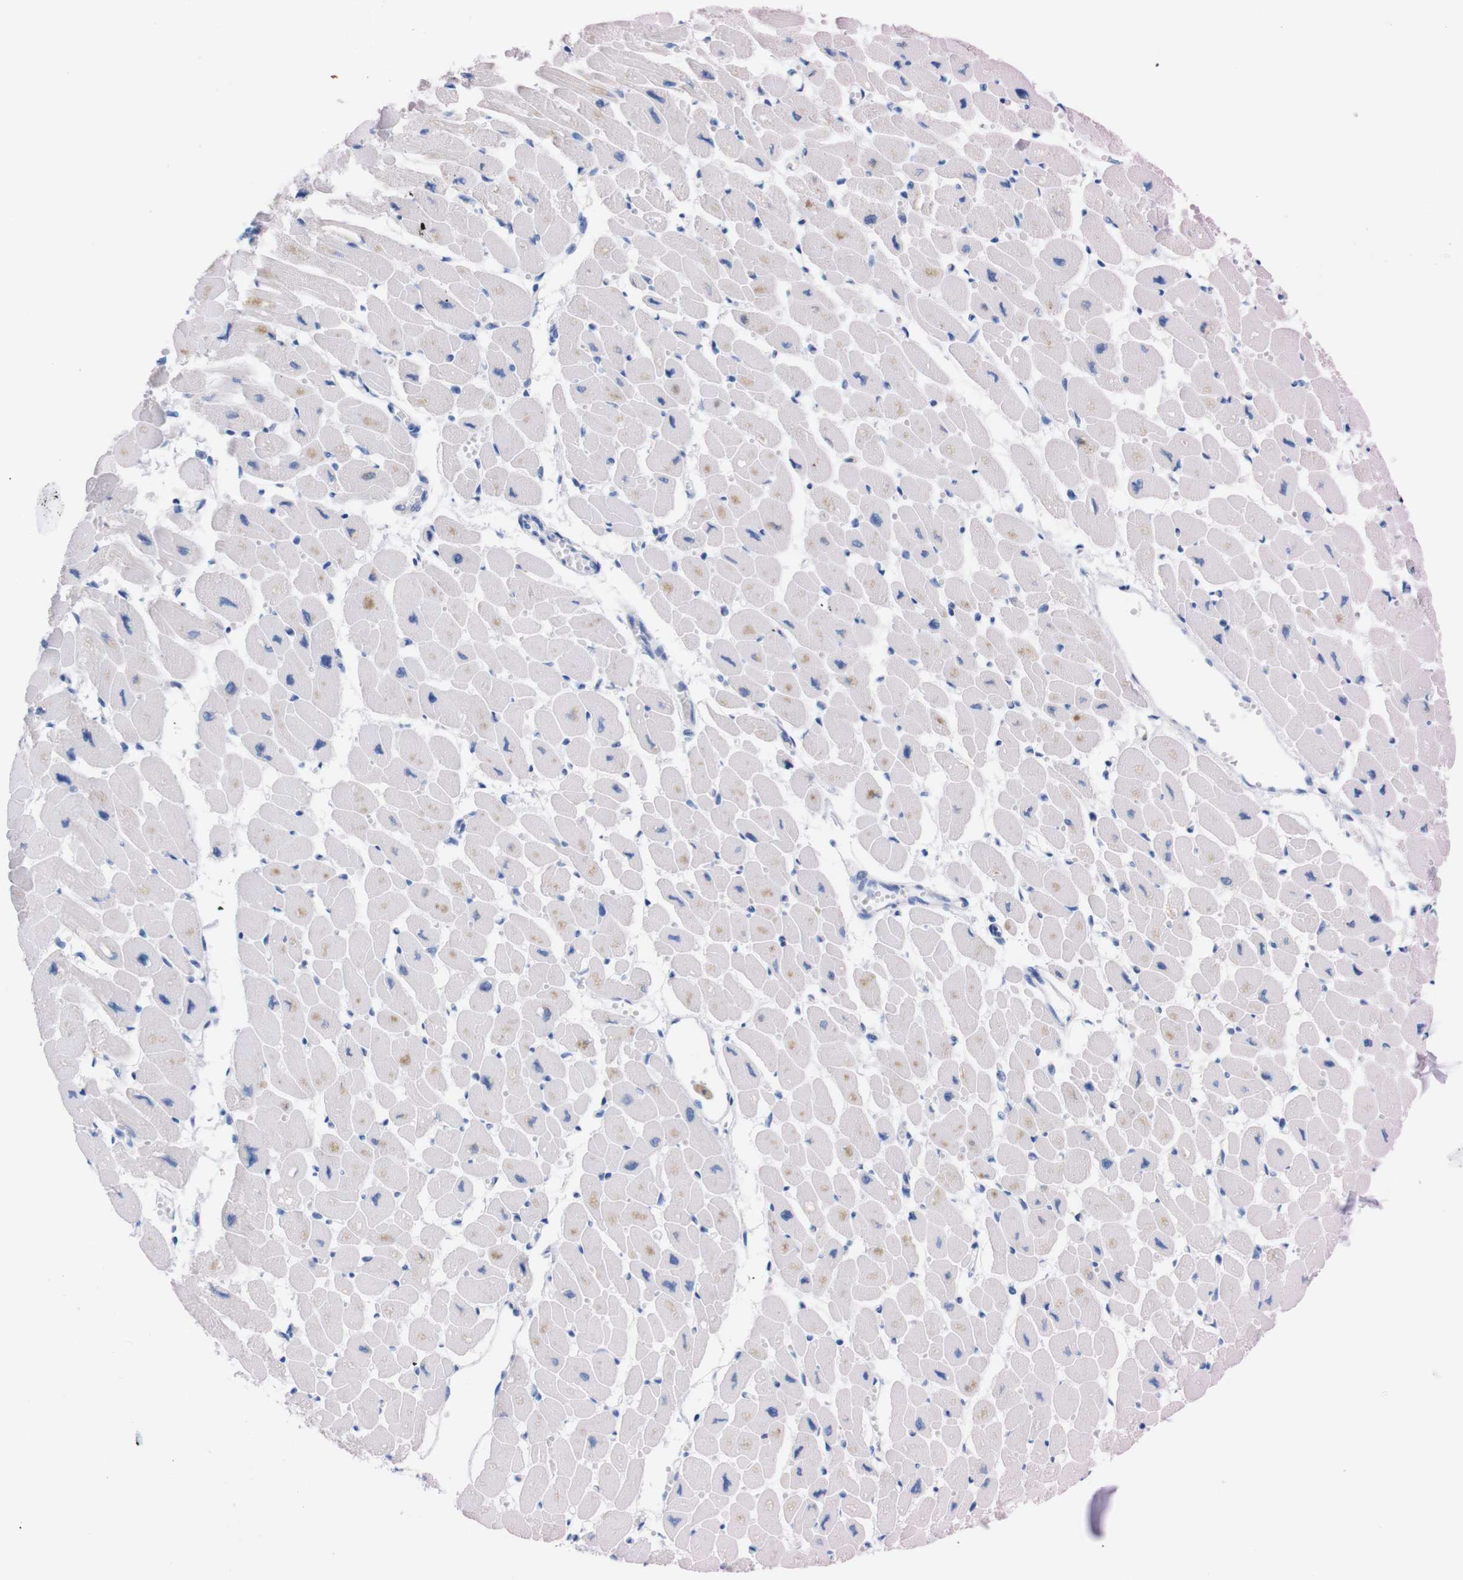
{"staining": {"intensity": "weak", "quantity": "<25%", "location": "cytoplasmic/membranous"}, "tissue": "heart muscle", "cell_type": "Cardiomyocytes", "image_type": "normal", "snomed": [{"axis": "morphology", "description": "Normal tissue, NOS"}, {"axis": "topography", "description": "Heart"}], "caption": "Cardiomyocytes show no significant protein positivity in normal heart muscle. (Brightfield microscopy of DAB (3,3'-diaminobenzidine) IHC at high magnification).", "gene": "P2RY12", "patient": {"sex": "female", "age": 54}}